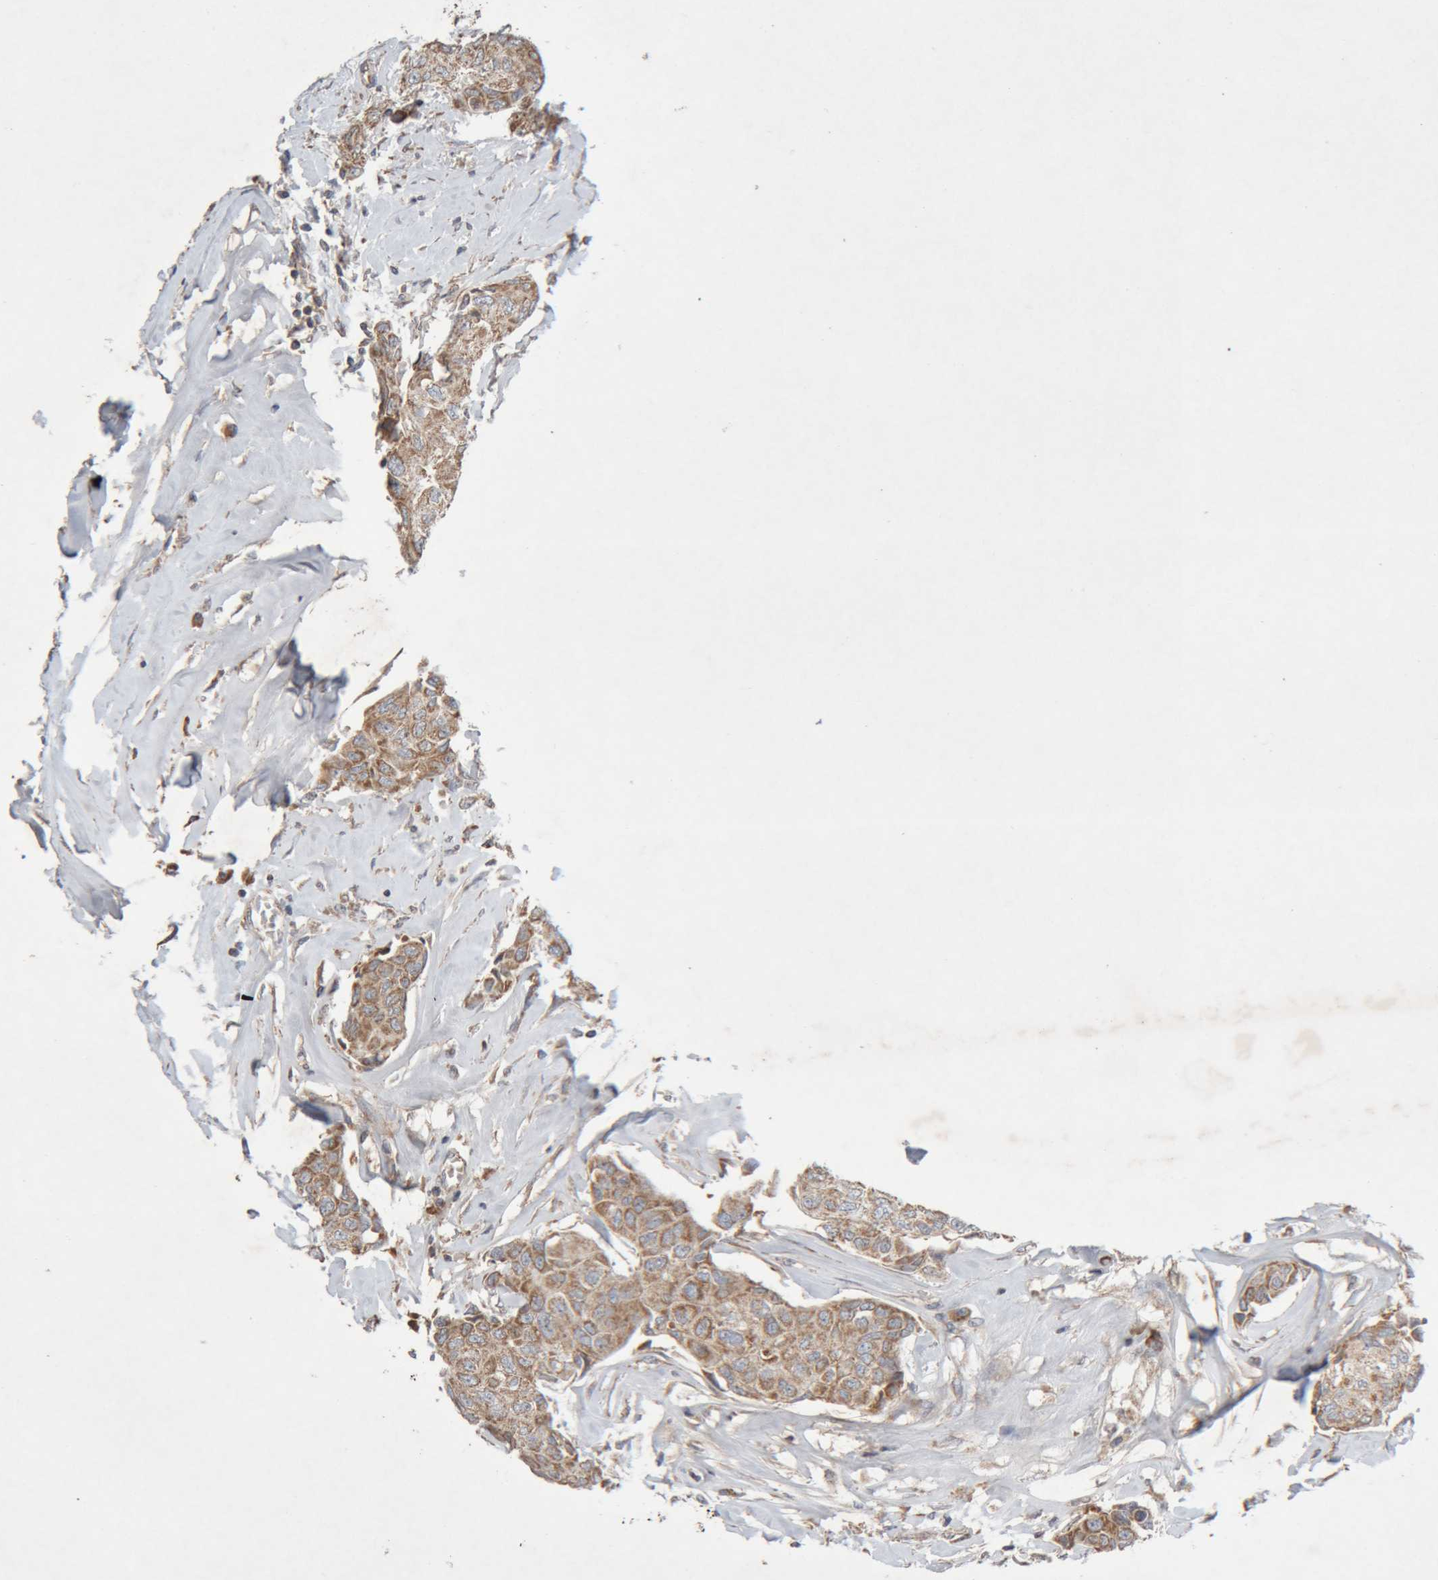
{"staining": {"intensity": "moderate", "quantity": ">75%", "location": "cytoplasmic/membranous"}, "tissue": "breast cancer", "cell_type": "Tumor cells", "image_type": "cancer", "snomed": [{"axis": "morphology", "description": "Duct carcinoma"}, {"axis": "topography", "description": "Breast"}], "caption": "Infiltrating ductal carcinoma (breast) stained with a brown dye displays moderate cytoplasmic/membranous positive staining in approximately >75% of tumor cells.", "gene": "KIF21B", "patient": {"sex": "female", "age": 80}}